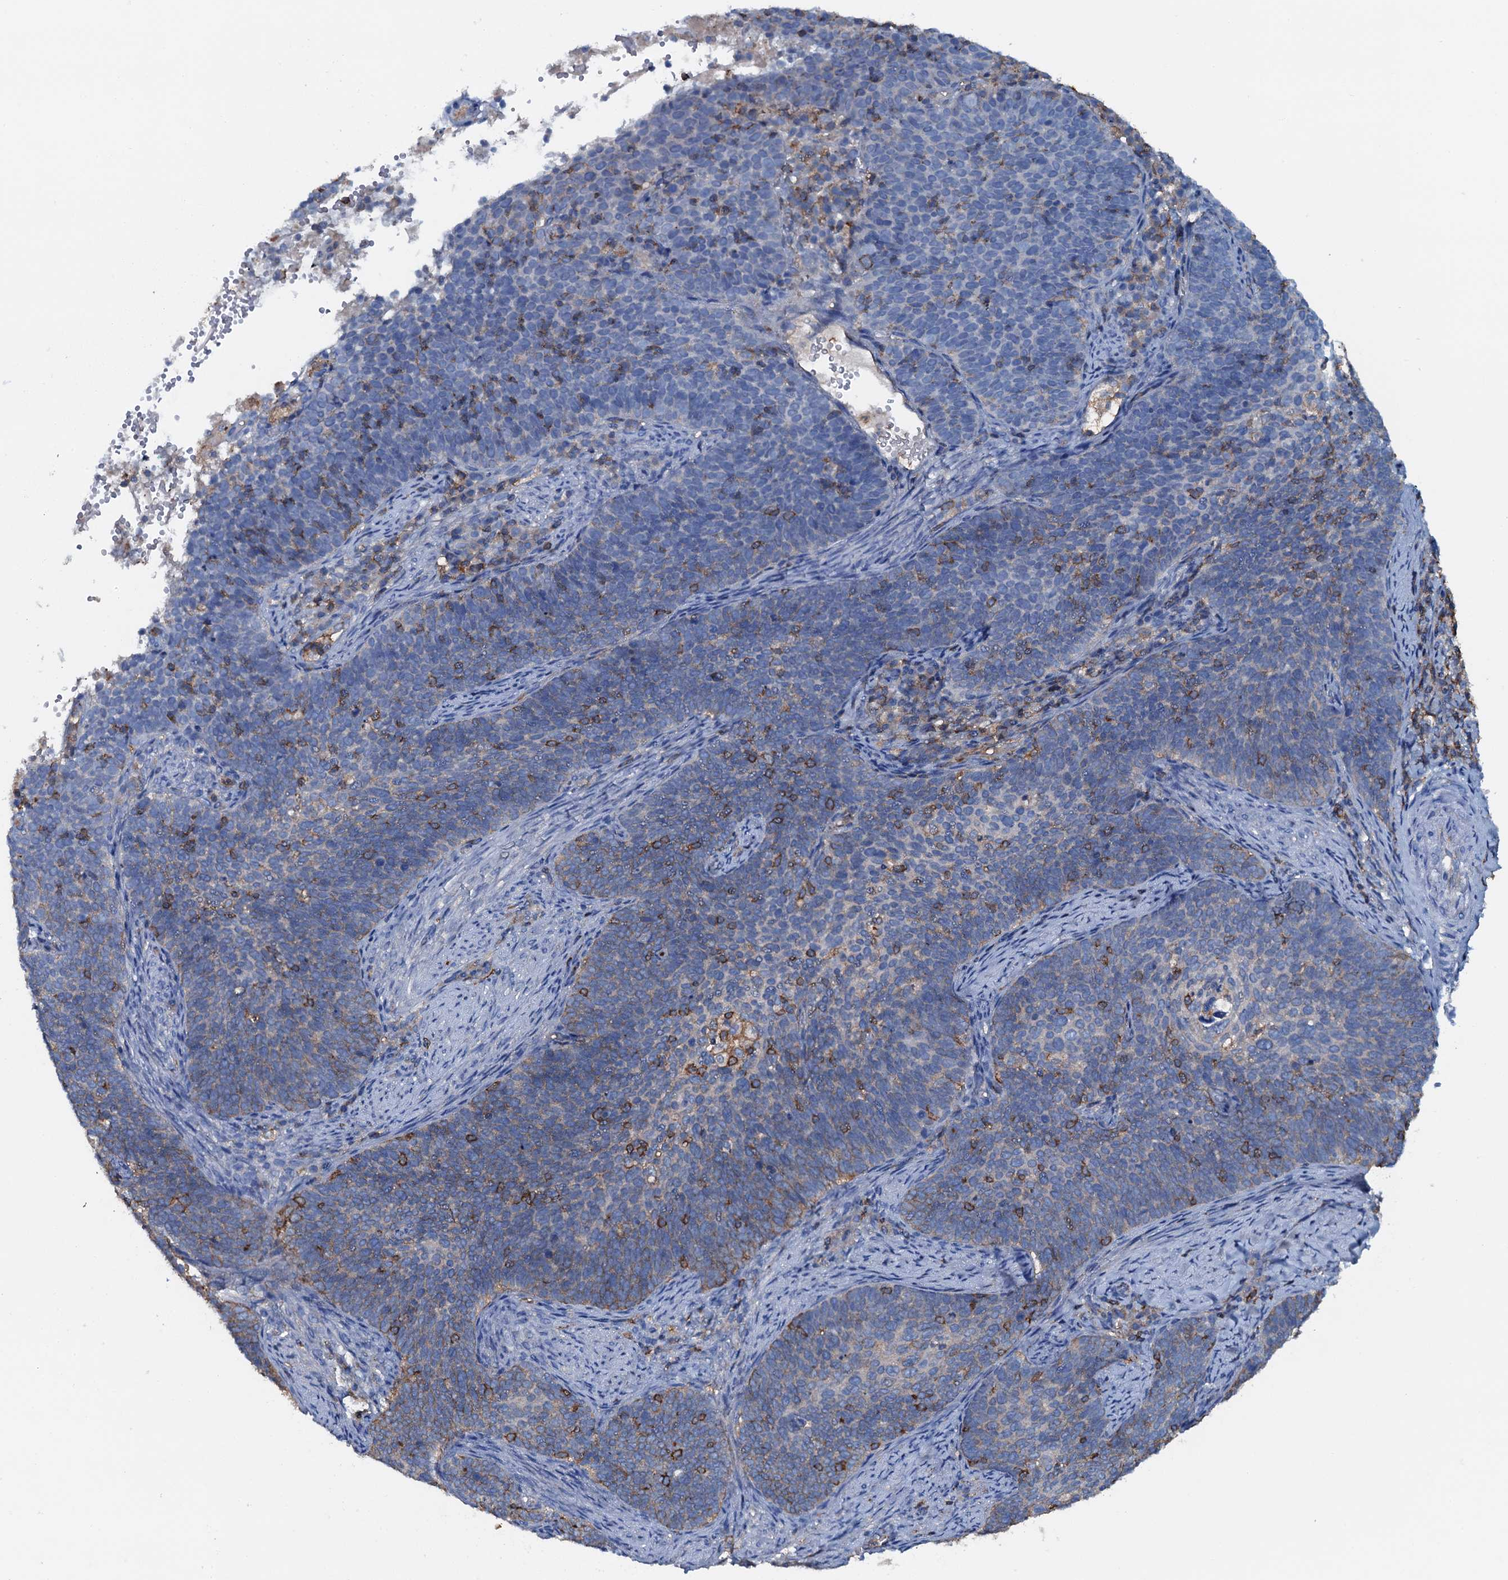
{"staining": {"intensity": "negative", "quantity": "none", "location": "none"}, "tissue": "cervical cancer", "cell_type": "Tumor cells", "image_type": "cancer", "snomed": [{"axis": "morphology", "description": "Normal tissue, NOS"}, {"axis": "morphology", "description": "Squamous cell carcinoma, NOS"}, {"axis": "topography", "description": "Cervix"}], "caption": "Tumor cells are negative for brown protein staining in cervical squamous cell carcinoma. (DAB immunohistochemistry visualized using brightfield microscopy, high magnification).", "gene": "MS4A4E", "patient": {"sex": "female", "age": 39}}